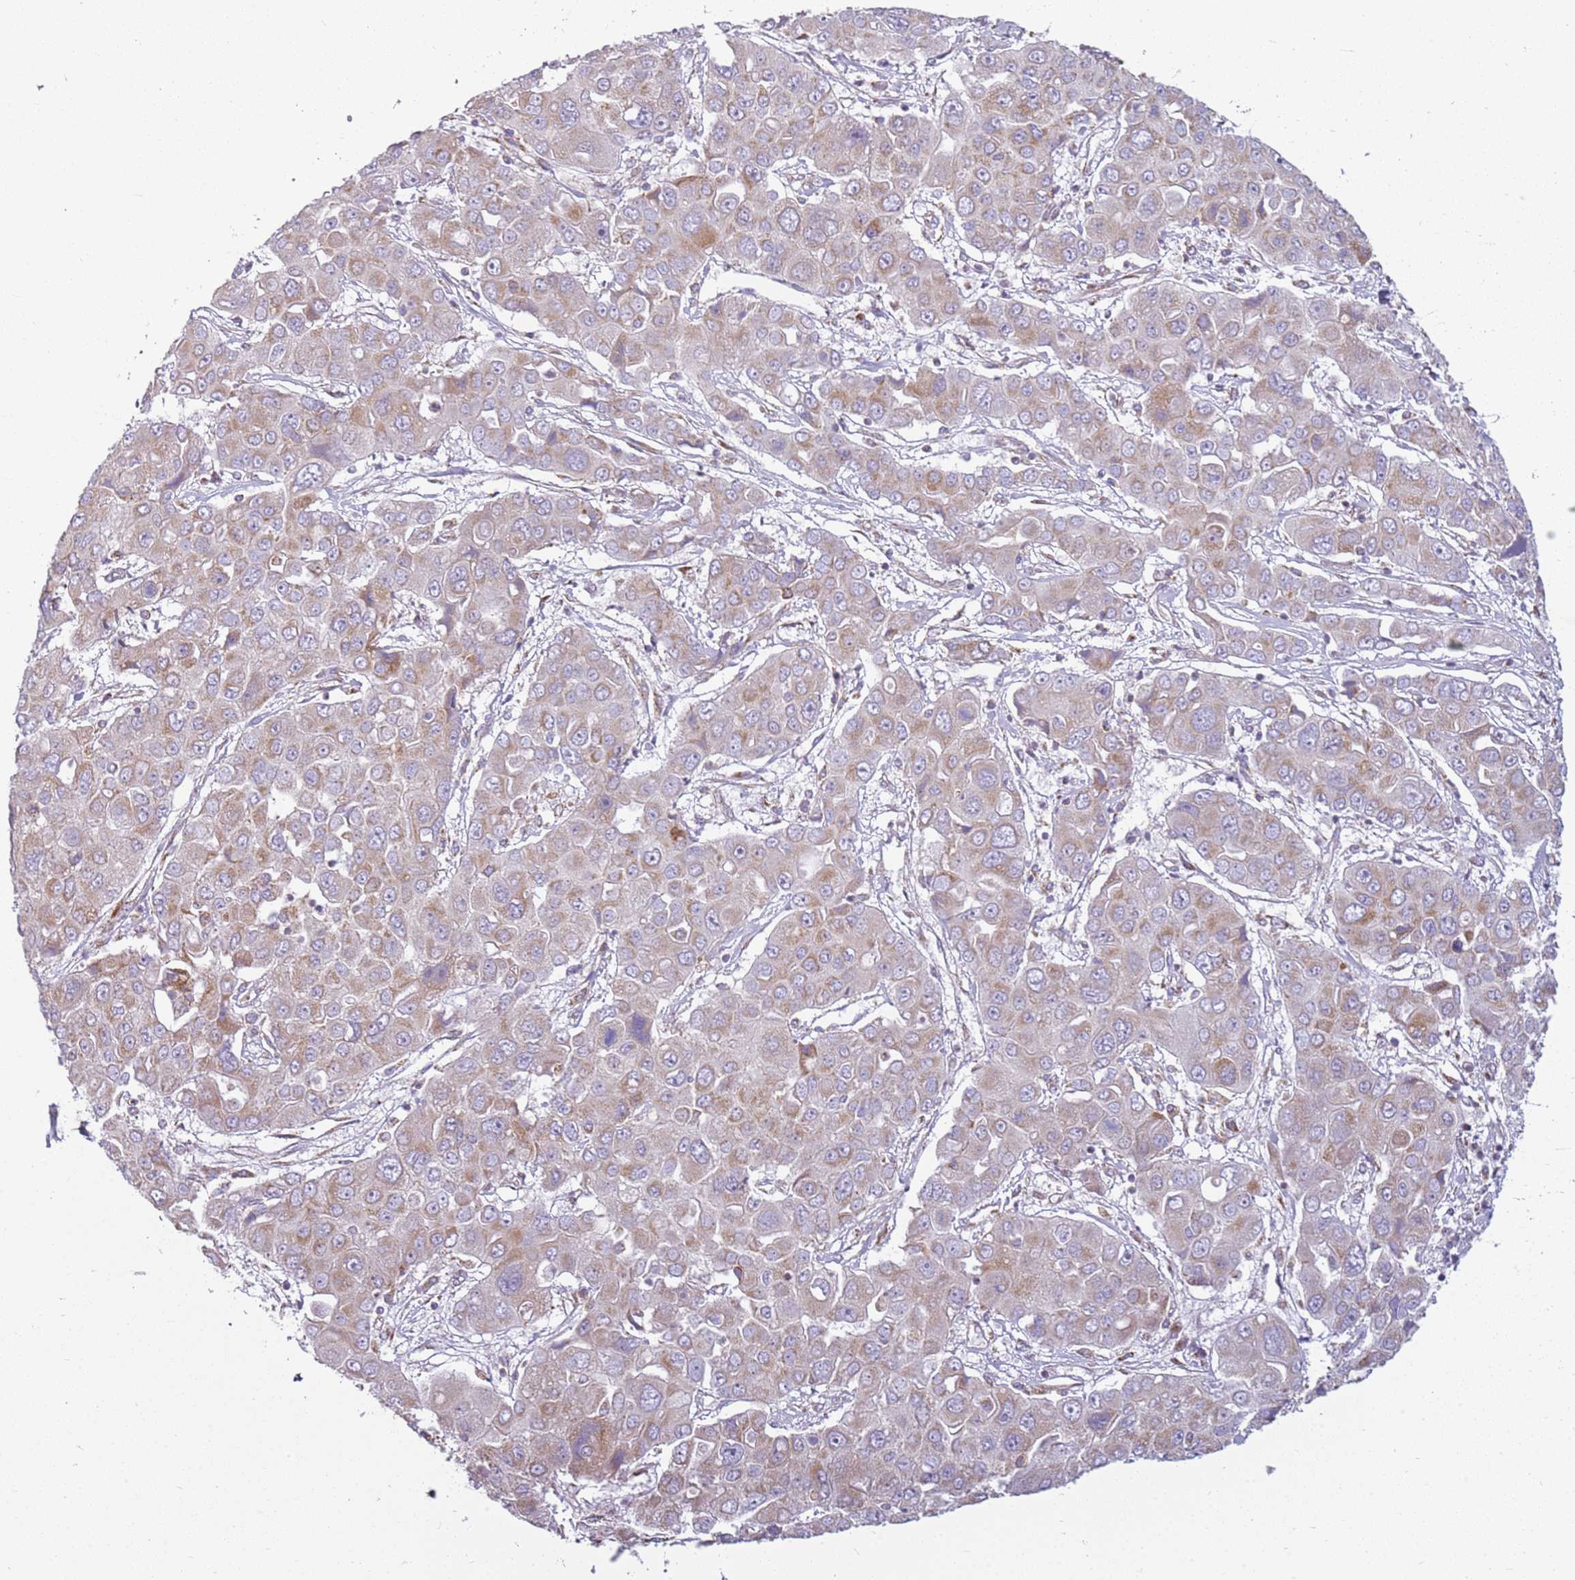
{"staining": {"intensity": "moderate", "quantity": "25%-75%", "location": "cytoplasmic/membranous"}, "tissue": "liver cancer", "cell_type": "Tumor cells", "image_type": "cancer", "snomed": [{"axis": "morphology", "description": "Cholangiocarcinoma"}, {"axis": "topography", "description": "Liver"}], "caption": "High-power microscopy captured an immunohistochemistry (IHC) histopathology image of liver cholangiocarcinoma, revealing moderate cytoplasmic/membranous expression in about 25%-75% of tumor cells.", "gene": "TMEM200C", "patient": {"sex": "male", "age": 67}}